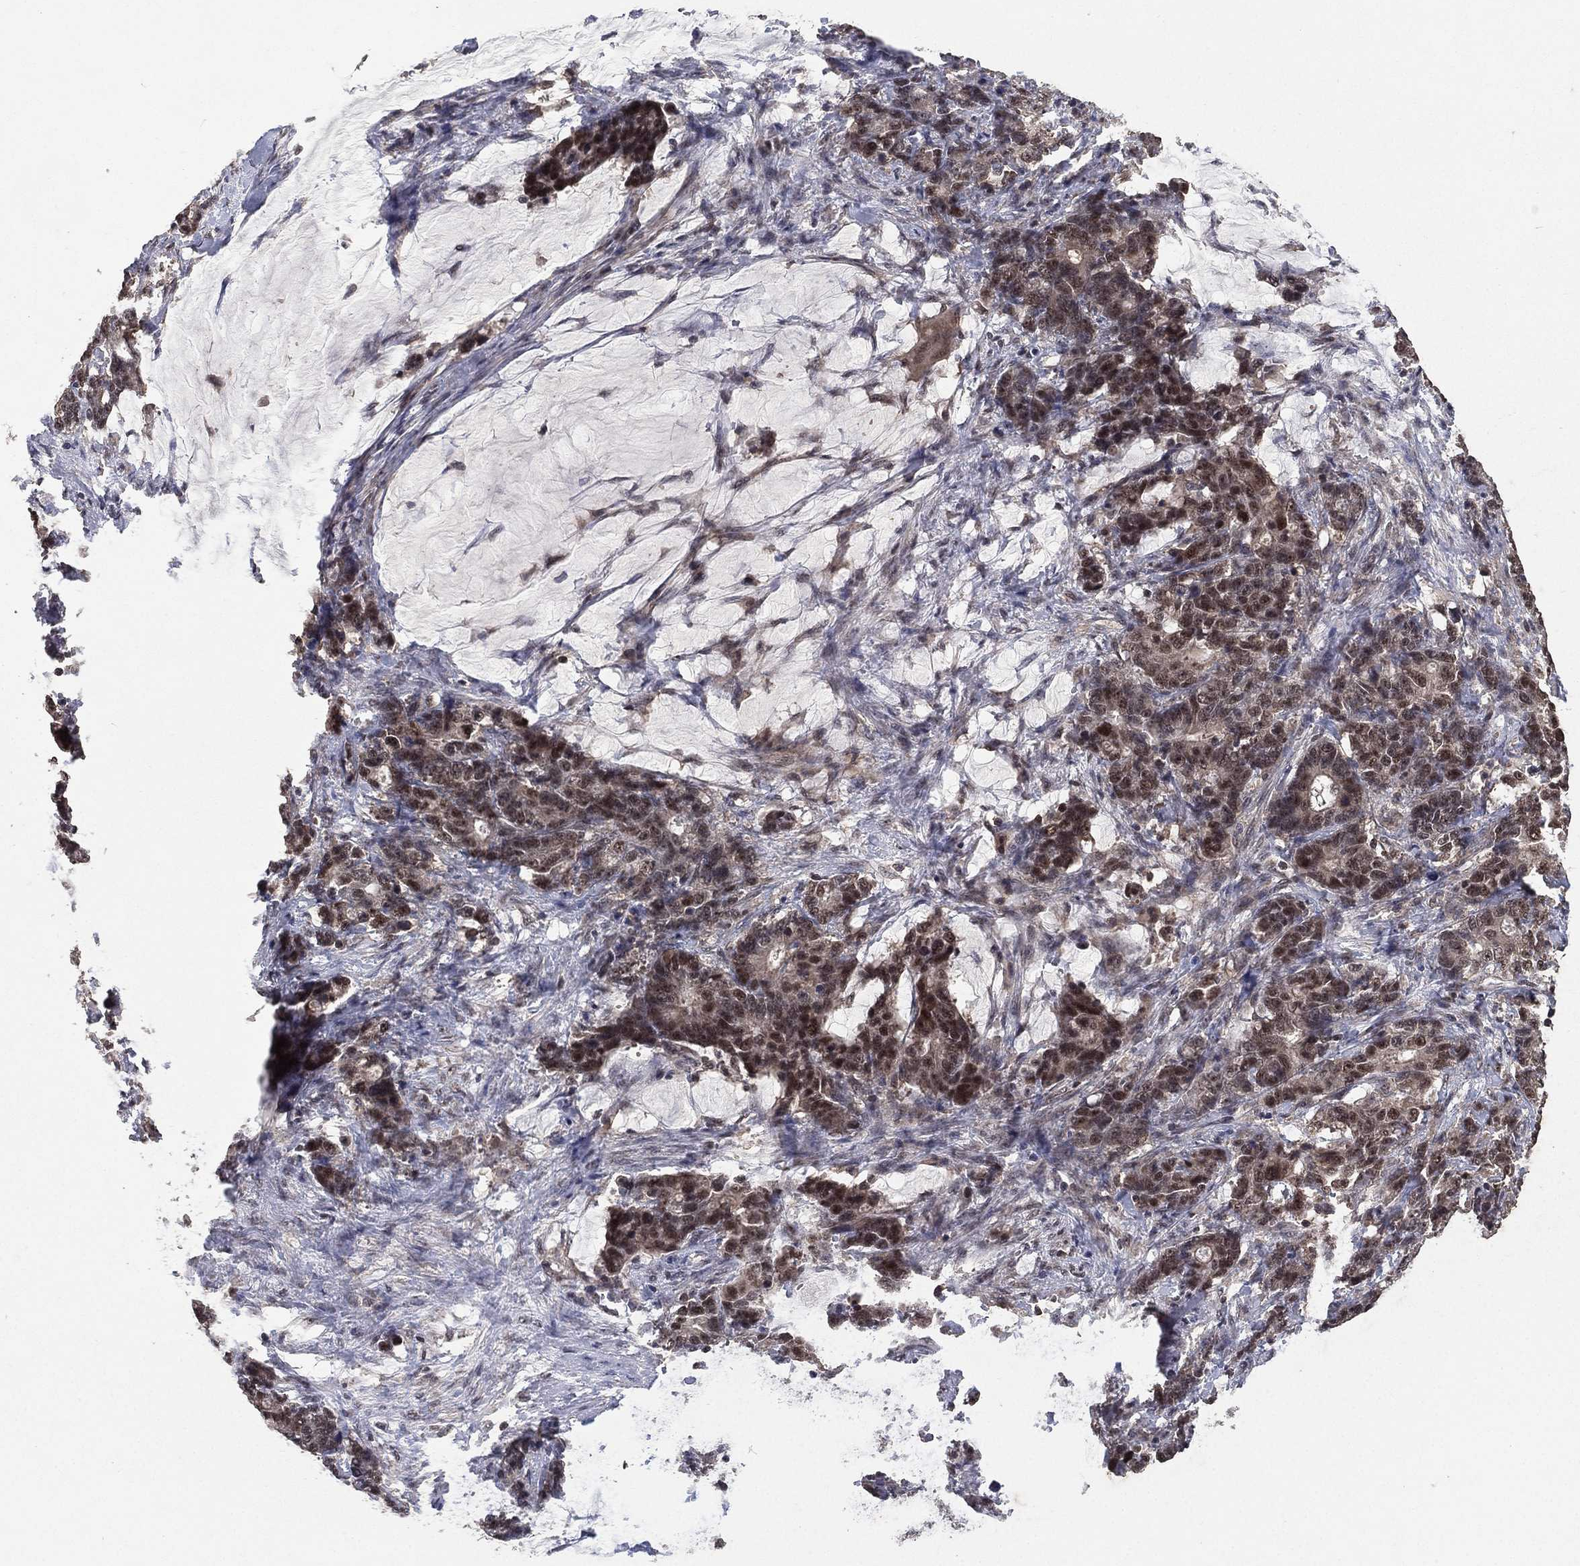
{"staining": {"intensity": "weak", "quantity": "25%-75%", "location": "cytoplasmic/membranous"}, "tissue": "stomach cancer", "cell_type": "Tumor cells", "image_type": "cancer", "snomed": [{"axis": "morphology", "description": "Normal tissue, NOS"}, {"axis": "morphology", "description": "Adenocarcinoma, NOS"}, {"axis": "topography", "description": "Stomach"}], "caption": "Weak cytoplasmic/membranous positivity is identified in about 25%-75% of tumor cells in stomach cancer (adenocarcinoma).", "gene": "NELFCD", "patient": {"sex": "female", "age": 64}}